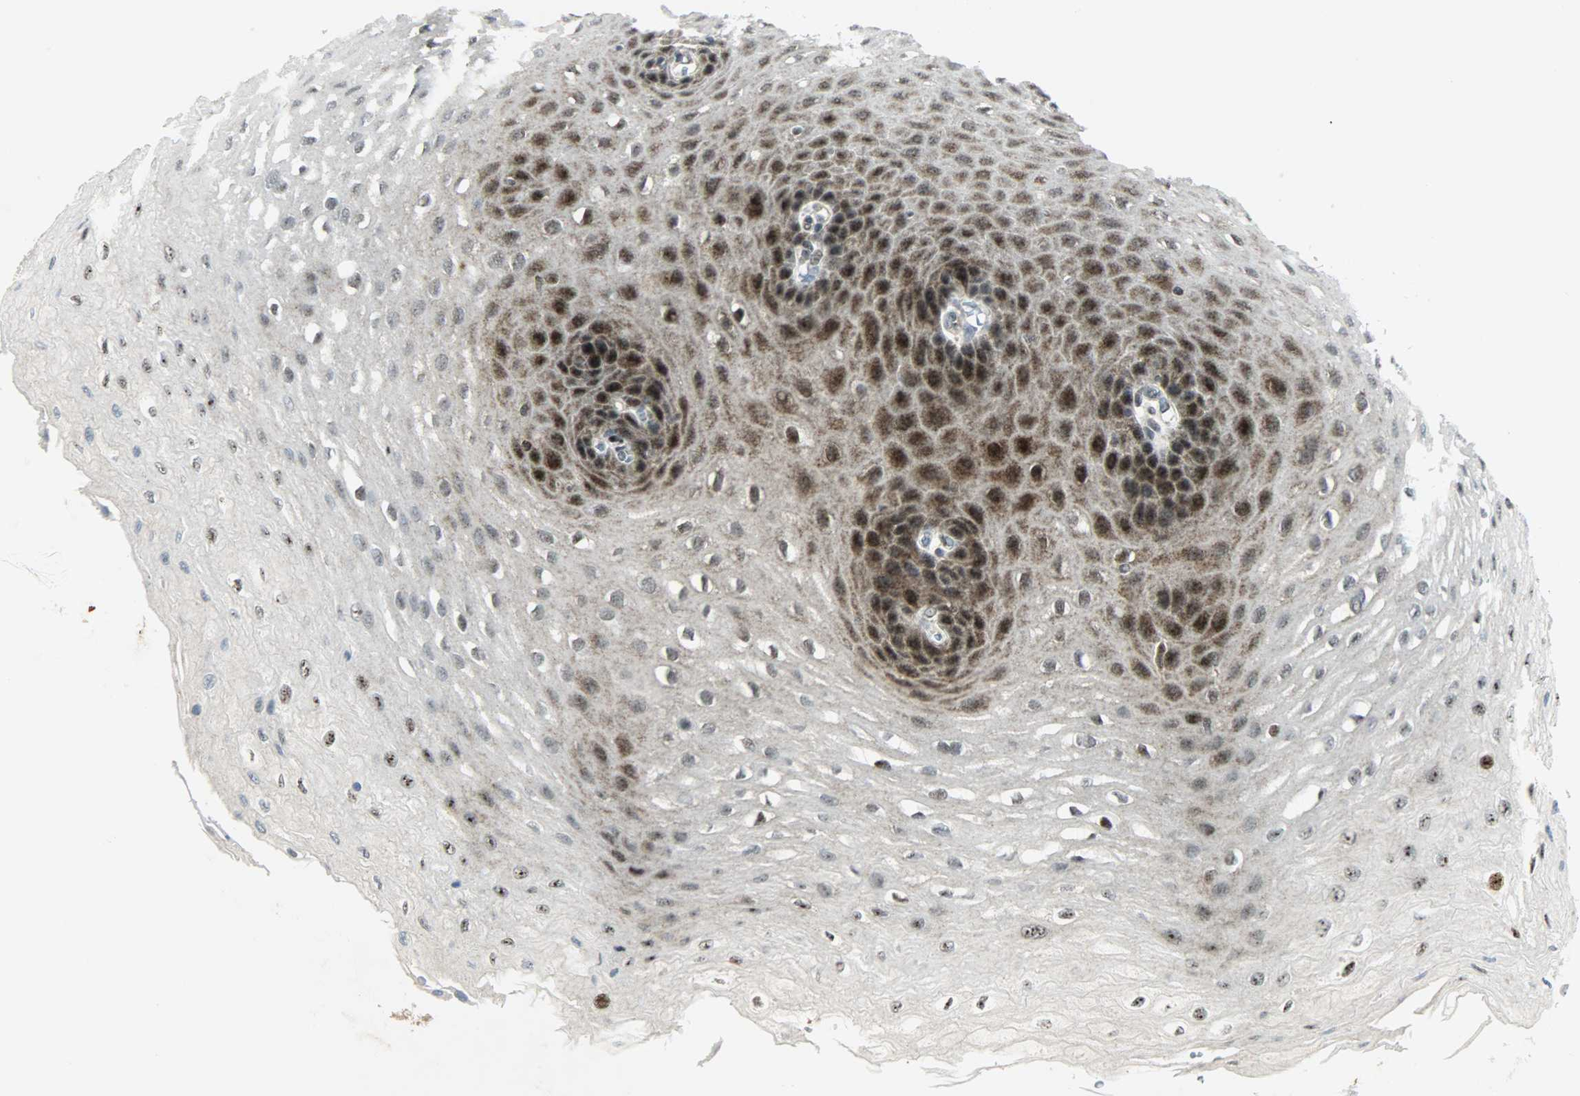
{"staining": {"intensity": "strong", "quantity": "25%-75%", "location": "cytoplasmic/membranous,nuclear"}, "tissue": "esophagus", "cell_type": "Squamous epithelial cells", "image_type": "normal", "snomed": [{"axis": "morphology", "description": "Normal tissue, NOS"}, {"axis": "topography", "description": "Esophagus"}], "caption": "Immunohistochemical staining of benign human esophagus demonstrates 25%-75% levels of strong cytoplasmic/membranous,nuclear protein positivity in about 25%-75% of squamous epithelial cells. The protein is shown in brown color, while the nuclei are stained blue.", "gene": "IL15", "patient": {"sex": "female", "age": 72}}